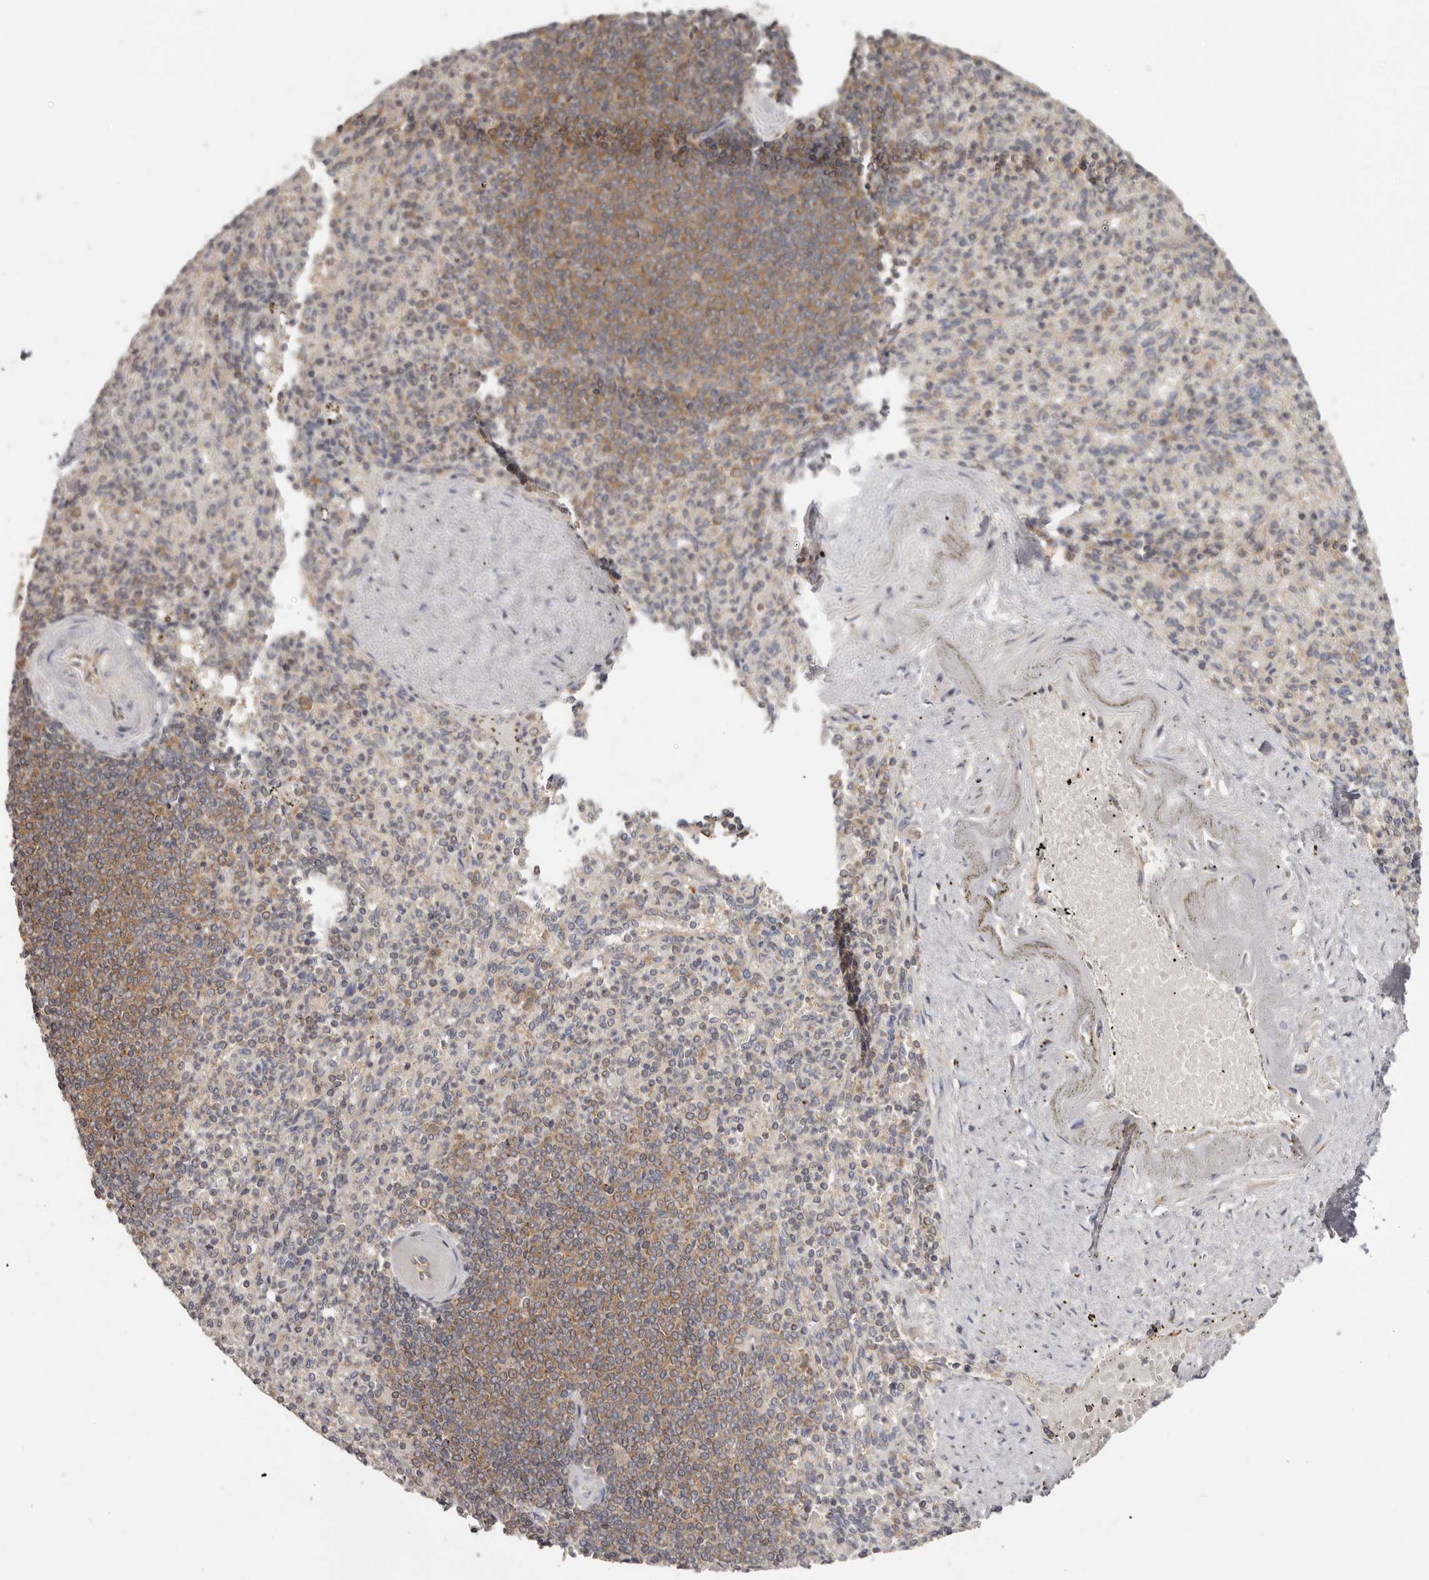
{"staining": {"intensity": "weak", "quantity": "<25%", "location": "cytoplasmic/membranous"}, "tissue": "spleen", "cell_type": "Cells in red pulp", "image_type": "normal", "snomed": [{"axis": "morphology", "description": "Normal tissue, NOS"}, {"axis": "topography", "description": "Spleen"}], "caption": "The image reveals no staining of cells in red pulp in benign spleen.", "gene": "EEF1E1", "patient": {"sex": "female", "age": 74}}